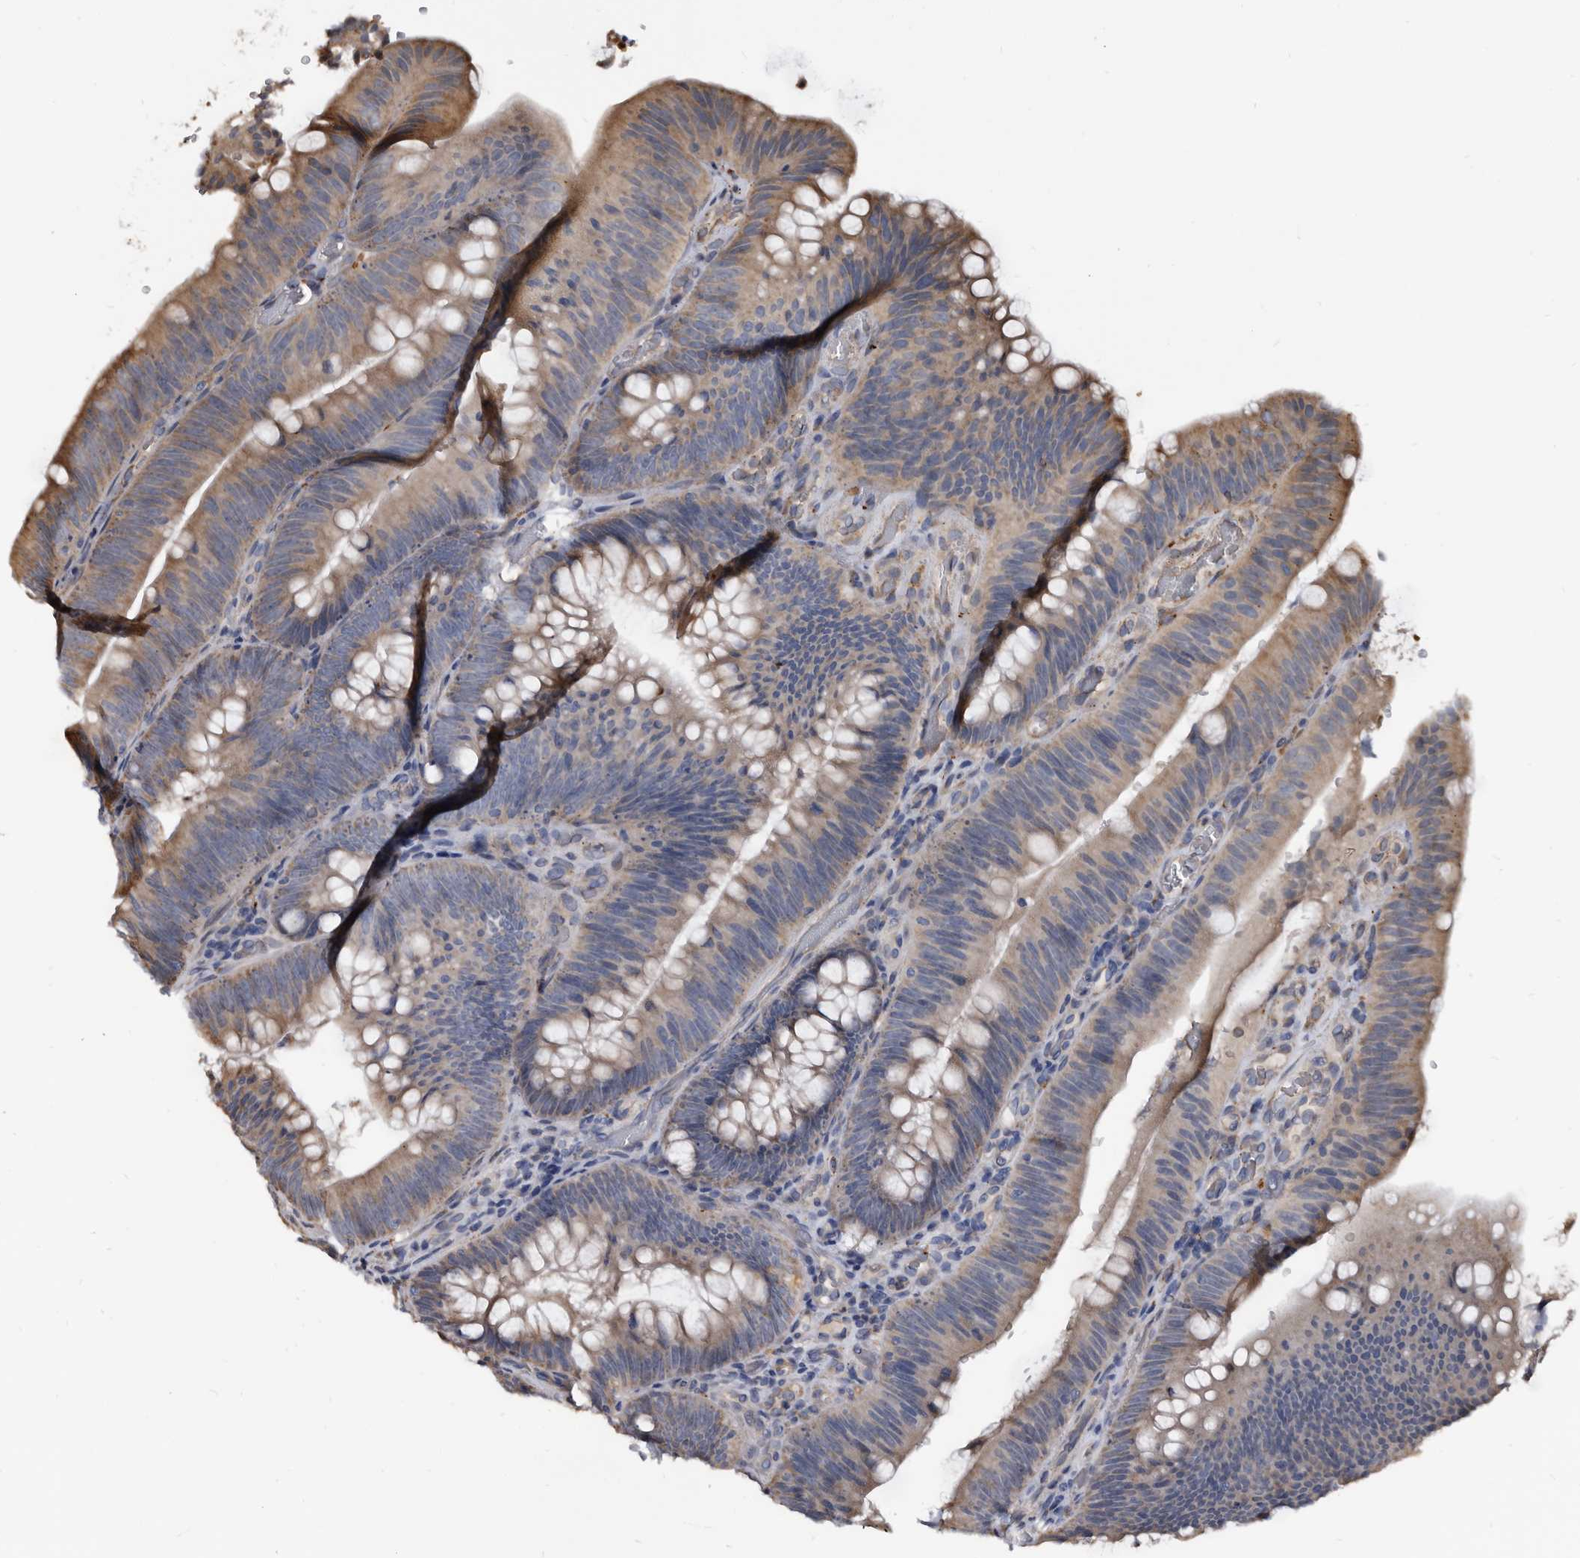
{"staining": {"intensity": "moderate", "quantity": "<25%", "location": "cytoplasmic/membranous"}, "tissue": "colorectal cancer", "cell_type": "Tumor cells", "image_type": "cancer", "snomed": [{"axis": "morphology", "description": "Normal tissue, NOS"}, {"axis": "topography", "description": "Colon"}], "caption": "Colorectal cancer stained with a protein marker demonstrates moderate staining in tumor cells.", "gene": "CTSA", "patient": {"sex": "female", "age": 82}}